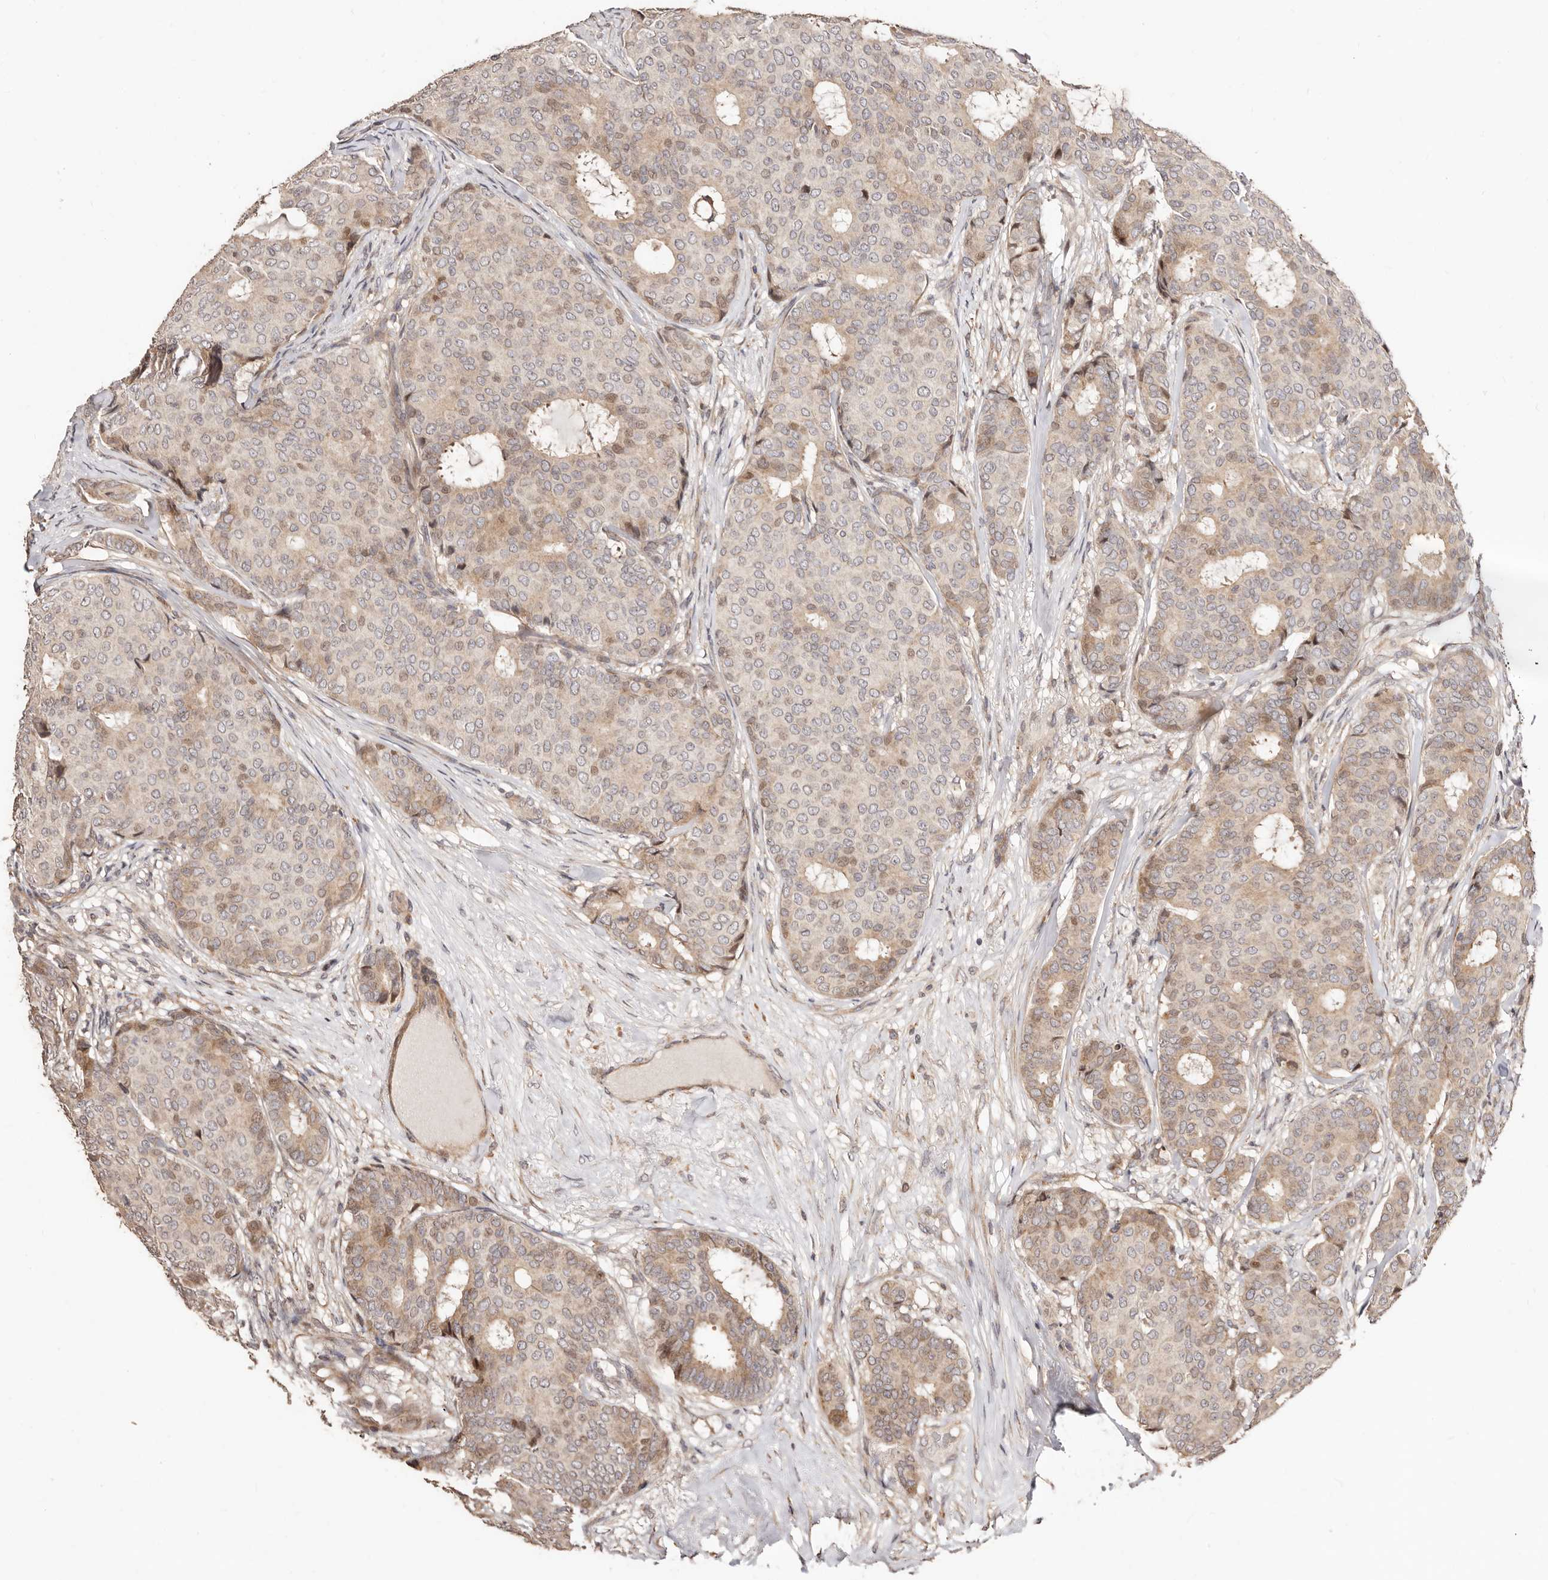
{"staining": {"intensity": "weak", "quantity": "25%-75%", "location": "cytoplasmic/membranous,nuclear"}, "tissue": "breast cancer", "cell_type": "Tumor cells", "image_type": "cancer", "snomed": [{"axis": "morphology", "description": "Duct carcinoma"}, {"axis": "topography", "description": "Breast"}], "caption": "IHC photomicrograph of human breast invasive ductal carcinoma stained for a protein (brown), which demonstrates low levels of weak cytoplasmic/membranous and nuclear staining in approximately 25%-75% of tumor cells.", "gene": "APOL6", "patient": {"sex": "female", "age": 75}}